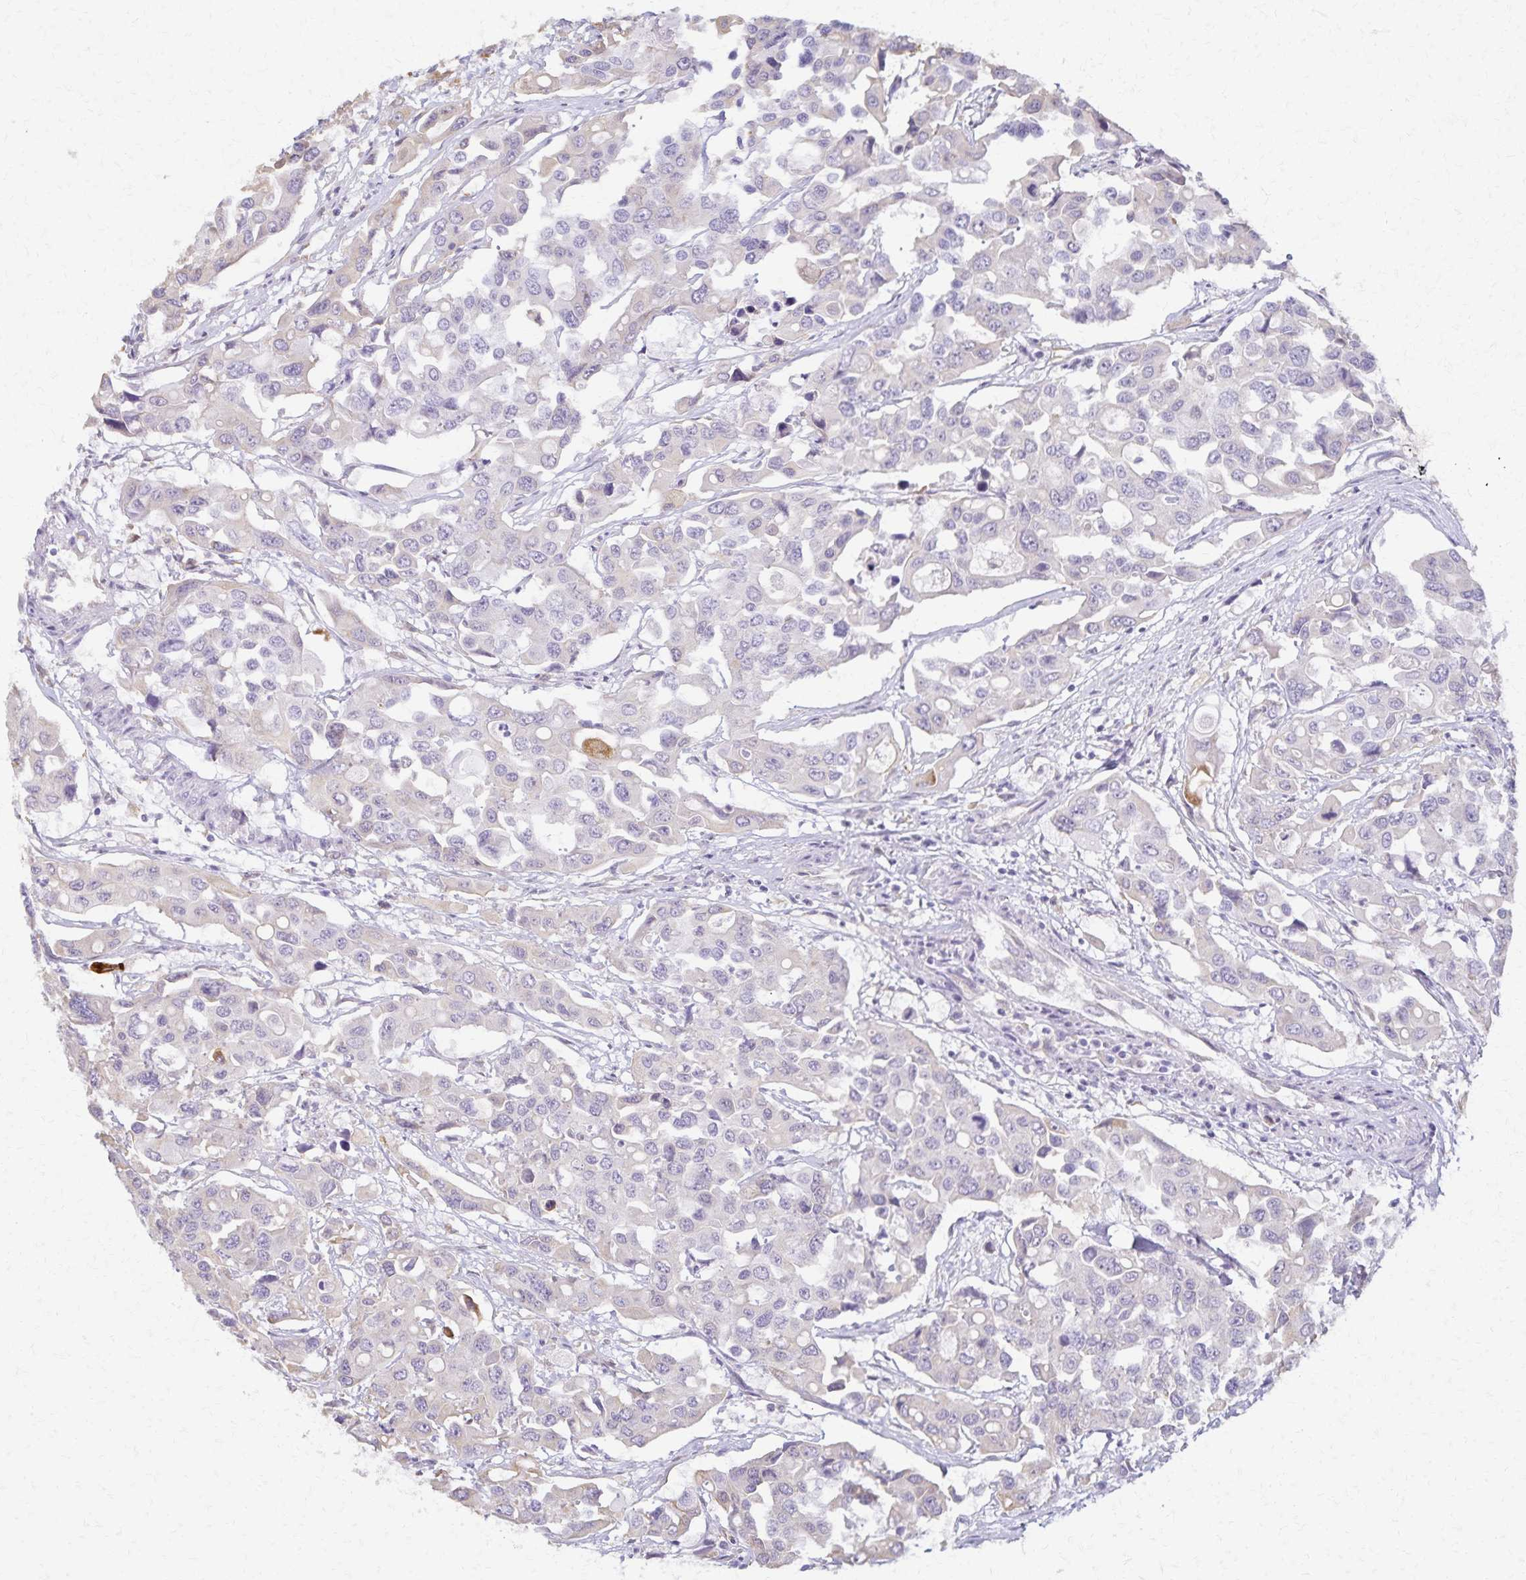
{"staining": {"intensity": "negative", "quantity": "none", "location": "none"}, "tissue": "colorectal cancer", "cell_type": "Tumor cells", "image_type": "cancer", "snomed": [{"axis": "morphology", "description": "Adenocarcinoma, NOS"}, {"axis": "topography", "description": "Colon"}], "caption": "There is no significant expression in tumor cells of colorectal cancer (adenocarcinoma).", "gene": "KISS1", "patient": {"sex": "male", "age": 77}}